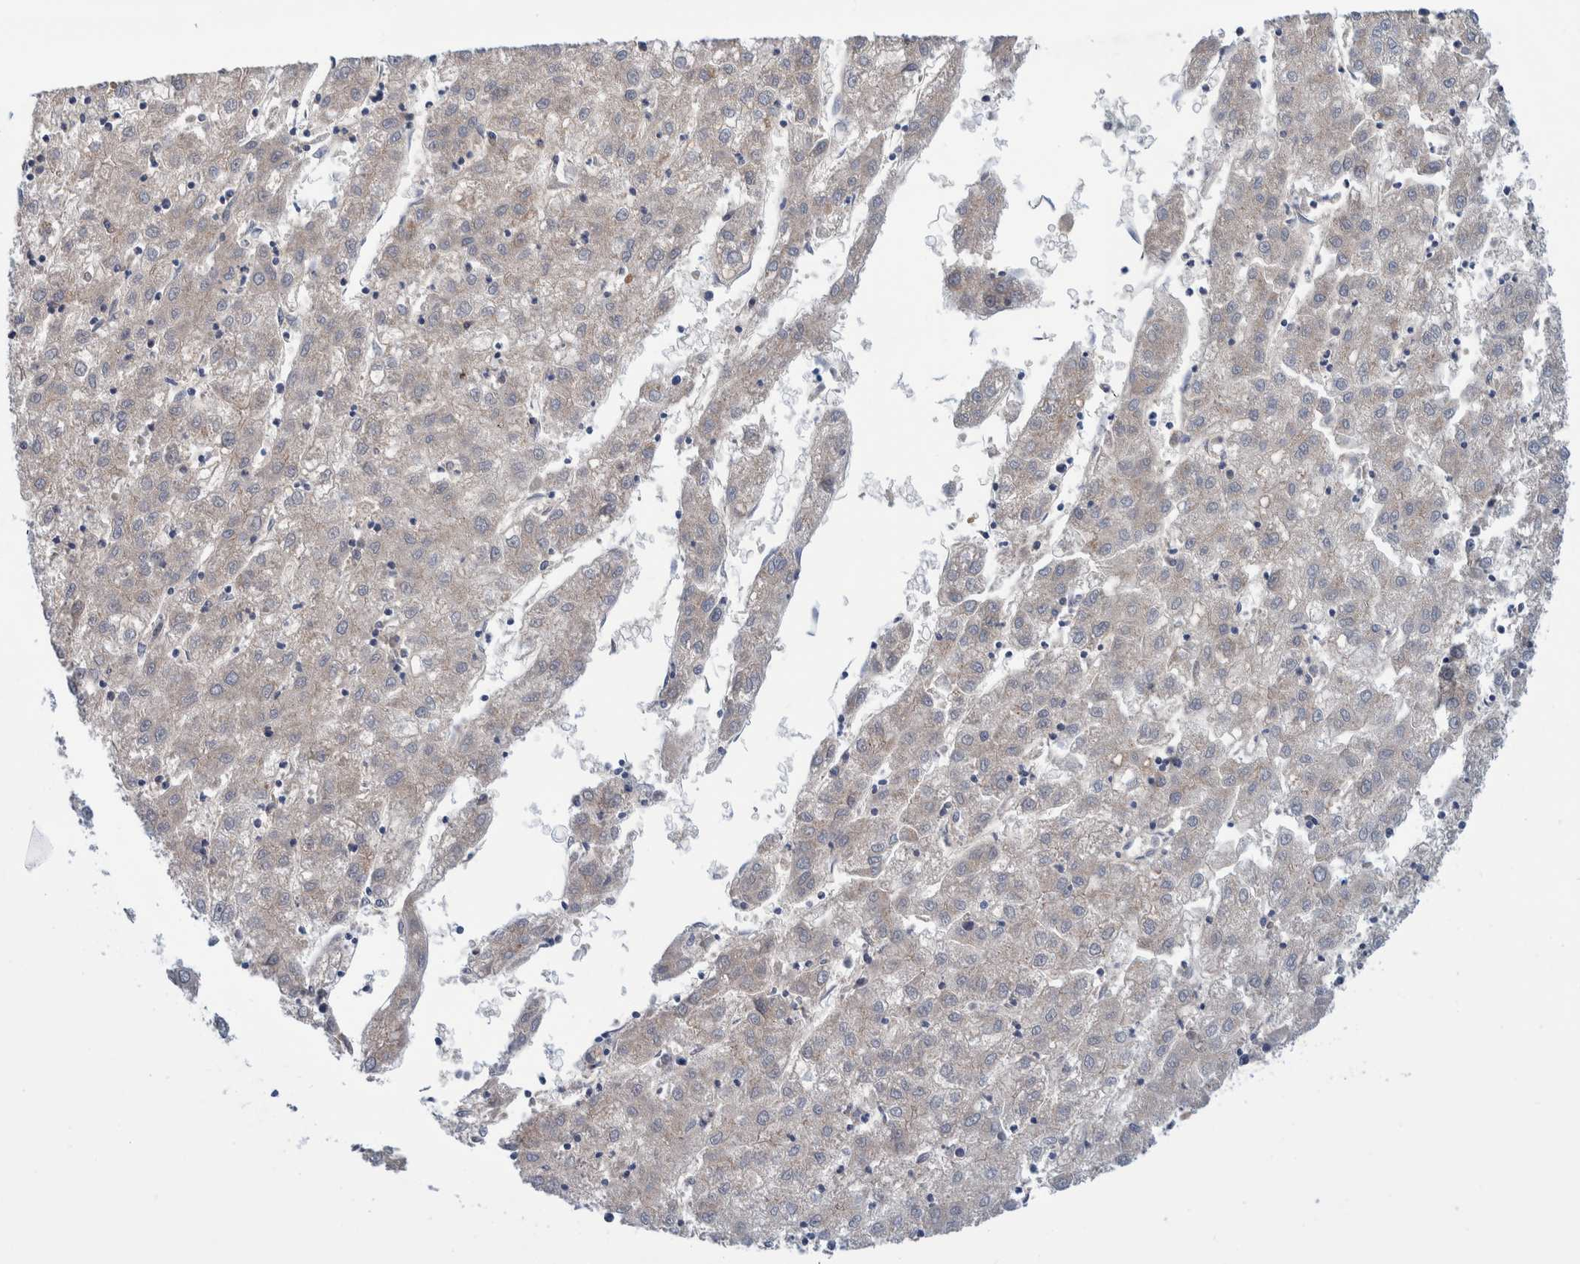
{"staining": {"intensity": "negative", "quantity": "none", "location": "none"}, "tissue": "liver cancer", "cell_type": "Tumor cells", "image_type": "cancer", "snomed": [{"axis": "morphology", "description": "Carcinoma, Hepatocellular, NOS"}, {"axis": "topography", "description": "Liver"}], "caption": "Immunohistochemical staining of liver hepatocellular carcinoma reveals no significant positivity in tumor cells.", "gene": "SLC25A10", "patient": {"sex": "male", "age": 72}}